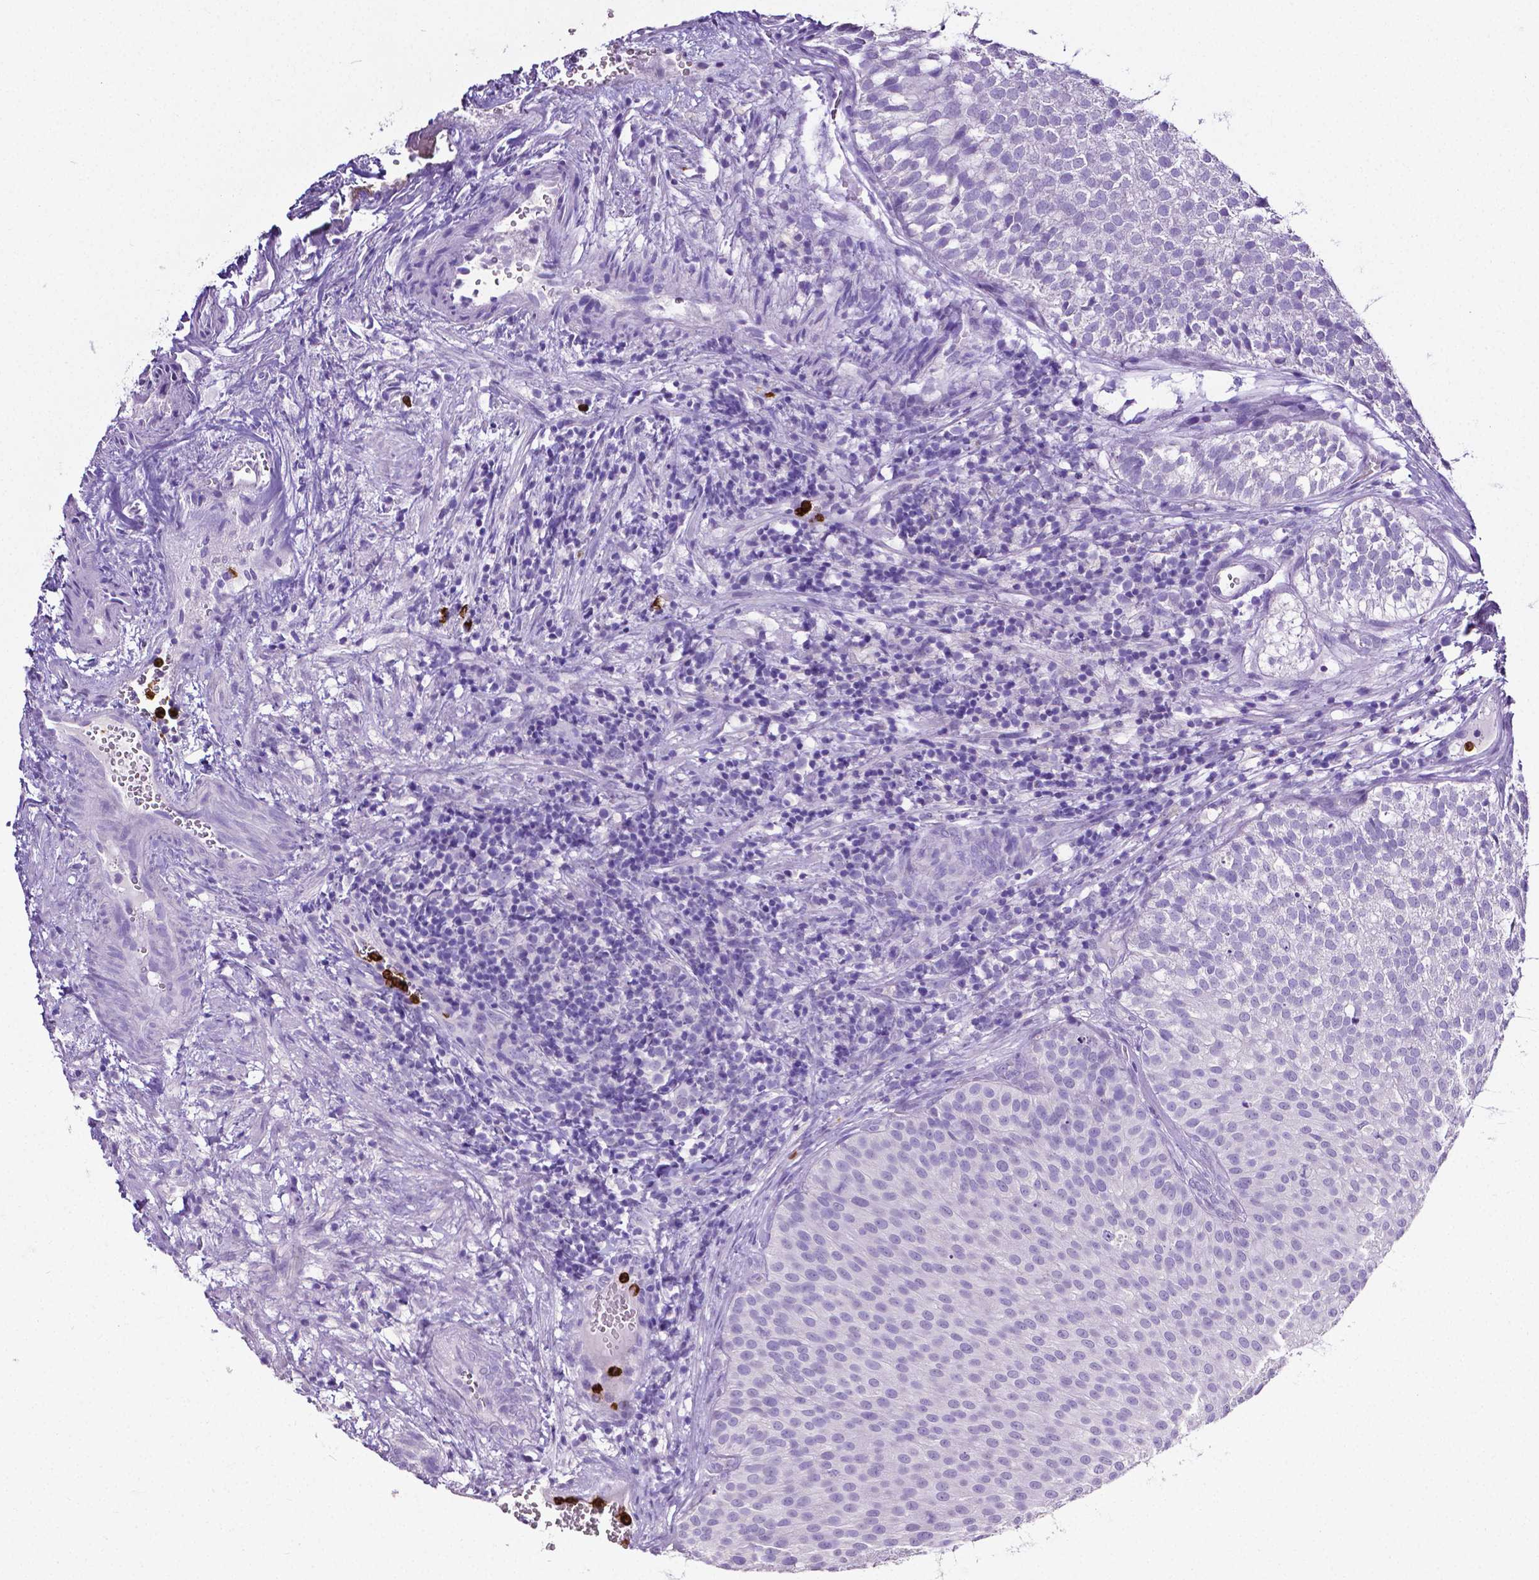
{"staining": {"intensity": "negative", "quantity": "none", "location": "none"}, "tissue": "urothelial cancer", "cell_type": "Tumor cells", "image_type": "cancer", "snomed": [{"axis": "morphology", "description": "Urothelial carcinoma, Low grade"}, {"axis": "topography", "description": "Urinary bladder"}], "caption": "Immunohistochemical staining of human urothelial cancer exhibits no significant positivity in tumor cells.", "gene": "MMP9", "patient": {"sex": "female", "age": 87}}